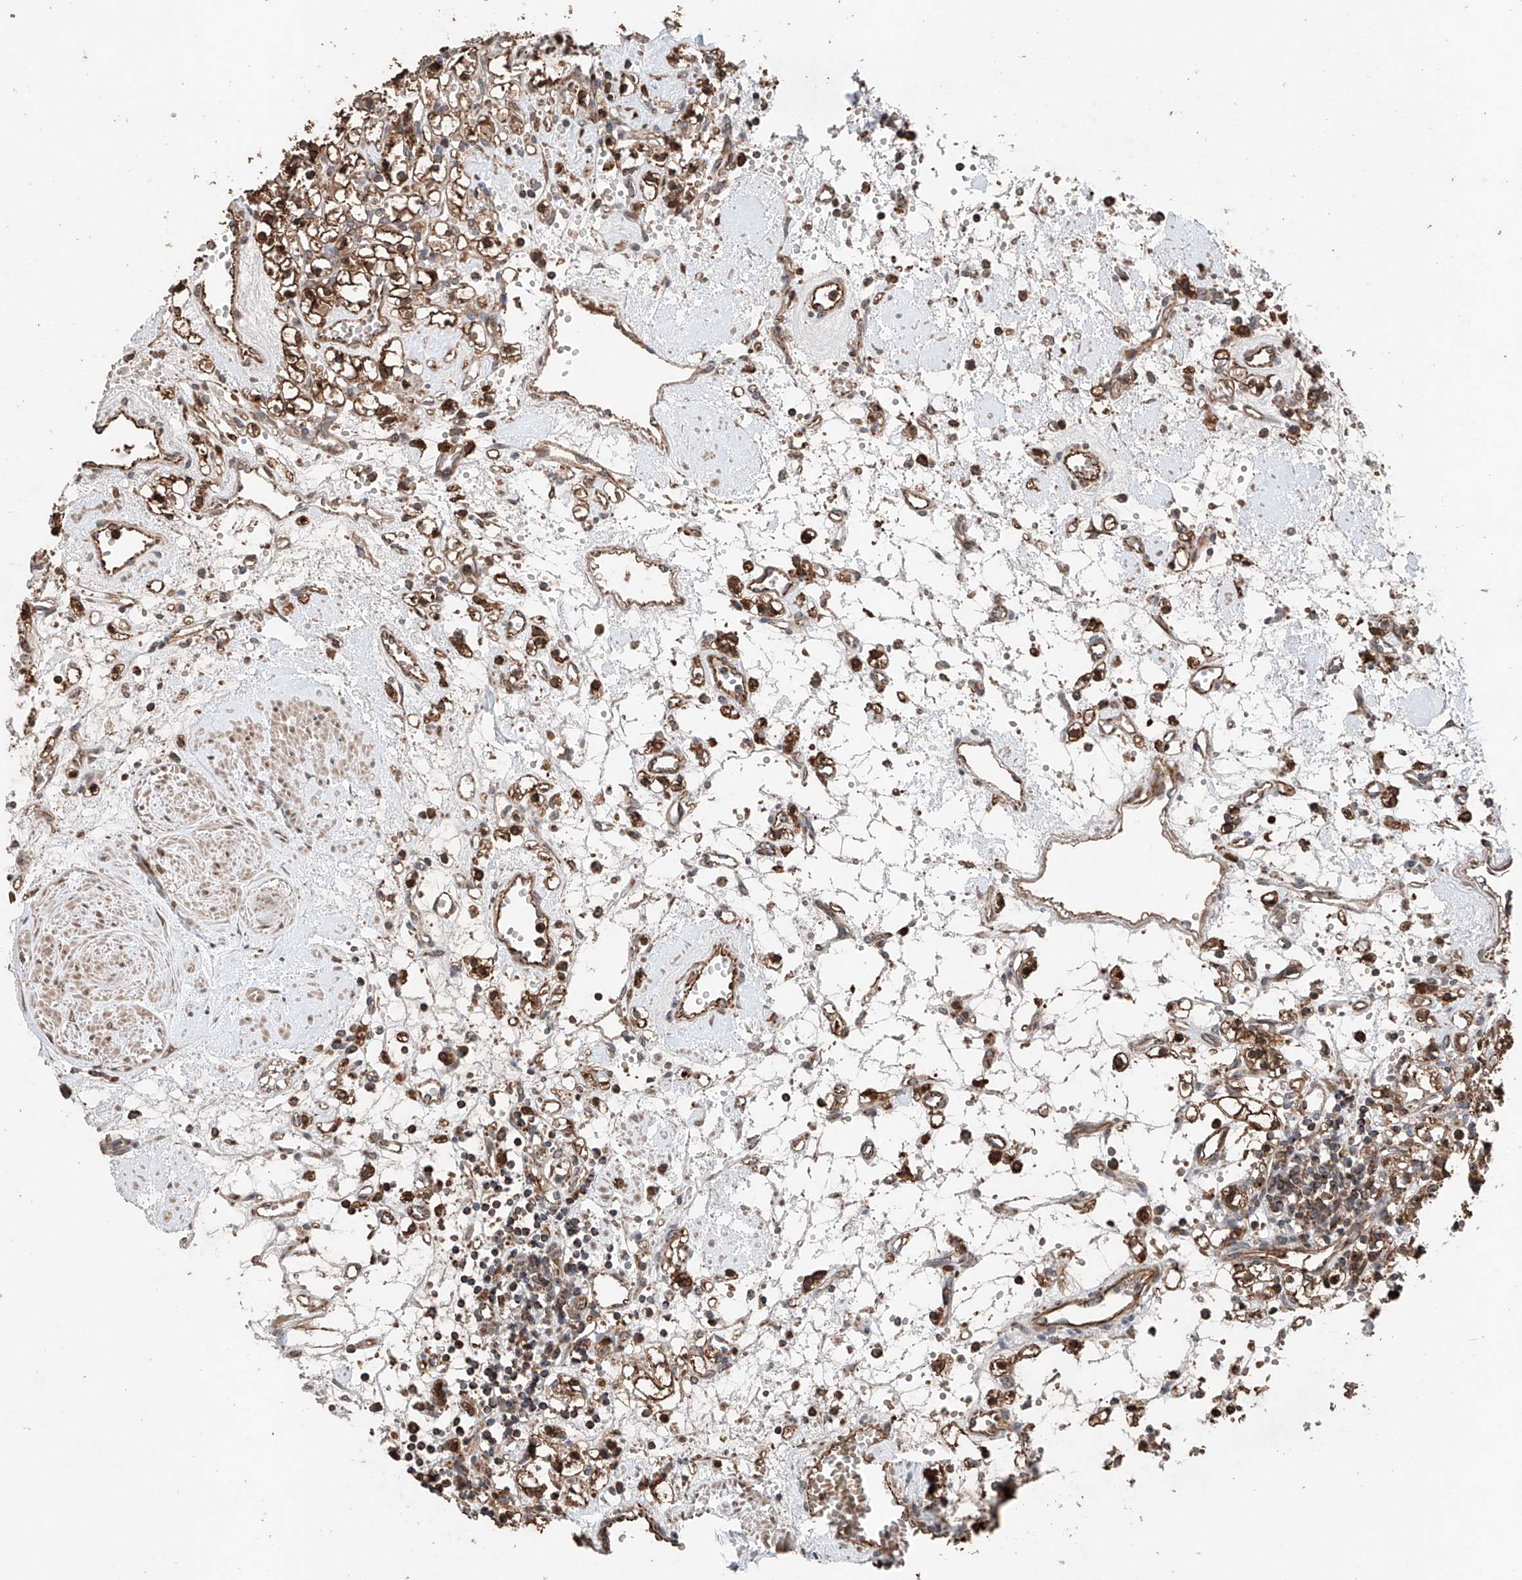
{"staining": {"intensity": "moderate", "quantity": ">75%", "location": "cytoplasmic/membranous"}, "tissue": "renal cancer", "cell_type": "Tumor cells", "image_type": "cancer", "snomed": [{"axis": "morphology", "description": "Adenocarcinoma, NOS"}, {"axis": "topography", "description": "Kidney"}], "caption": "Adenocarcinoma (renal) stained with DAB (3,3'-diaminobenzidine) immunohistochemistry reveals medium levels of moderate cytoplasmic/membranous staining in about >75% of tumor cells. (IHC, brightfield microscopy, high magnification).", "gene": "AP4B1", "patient": {"sex": "female", "age": 59}}